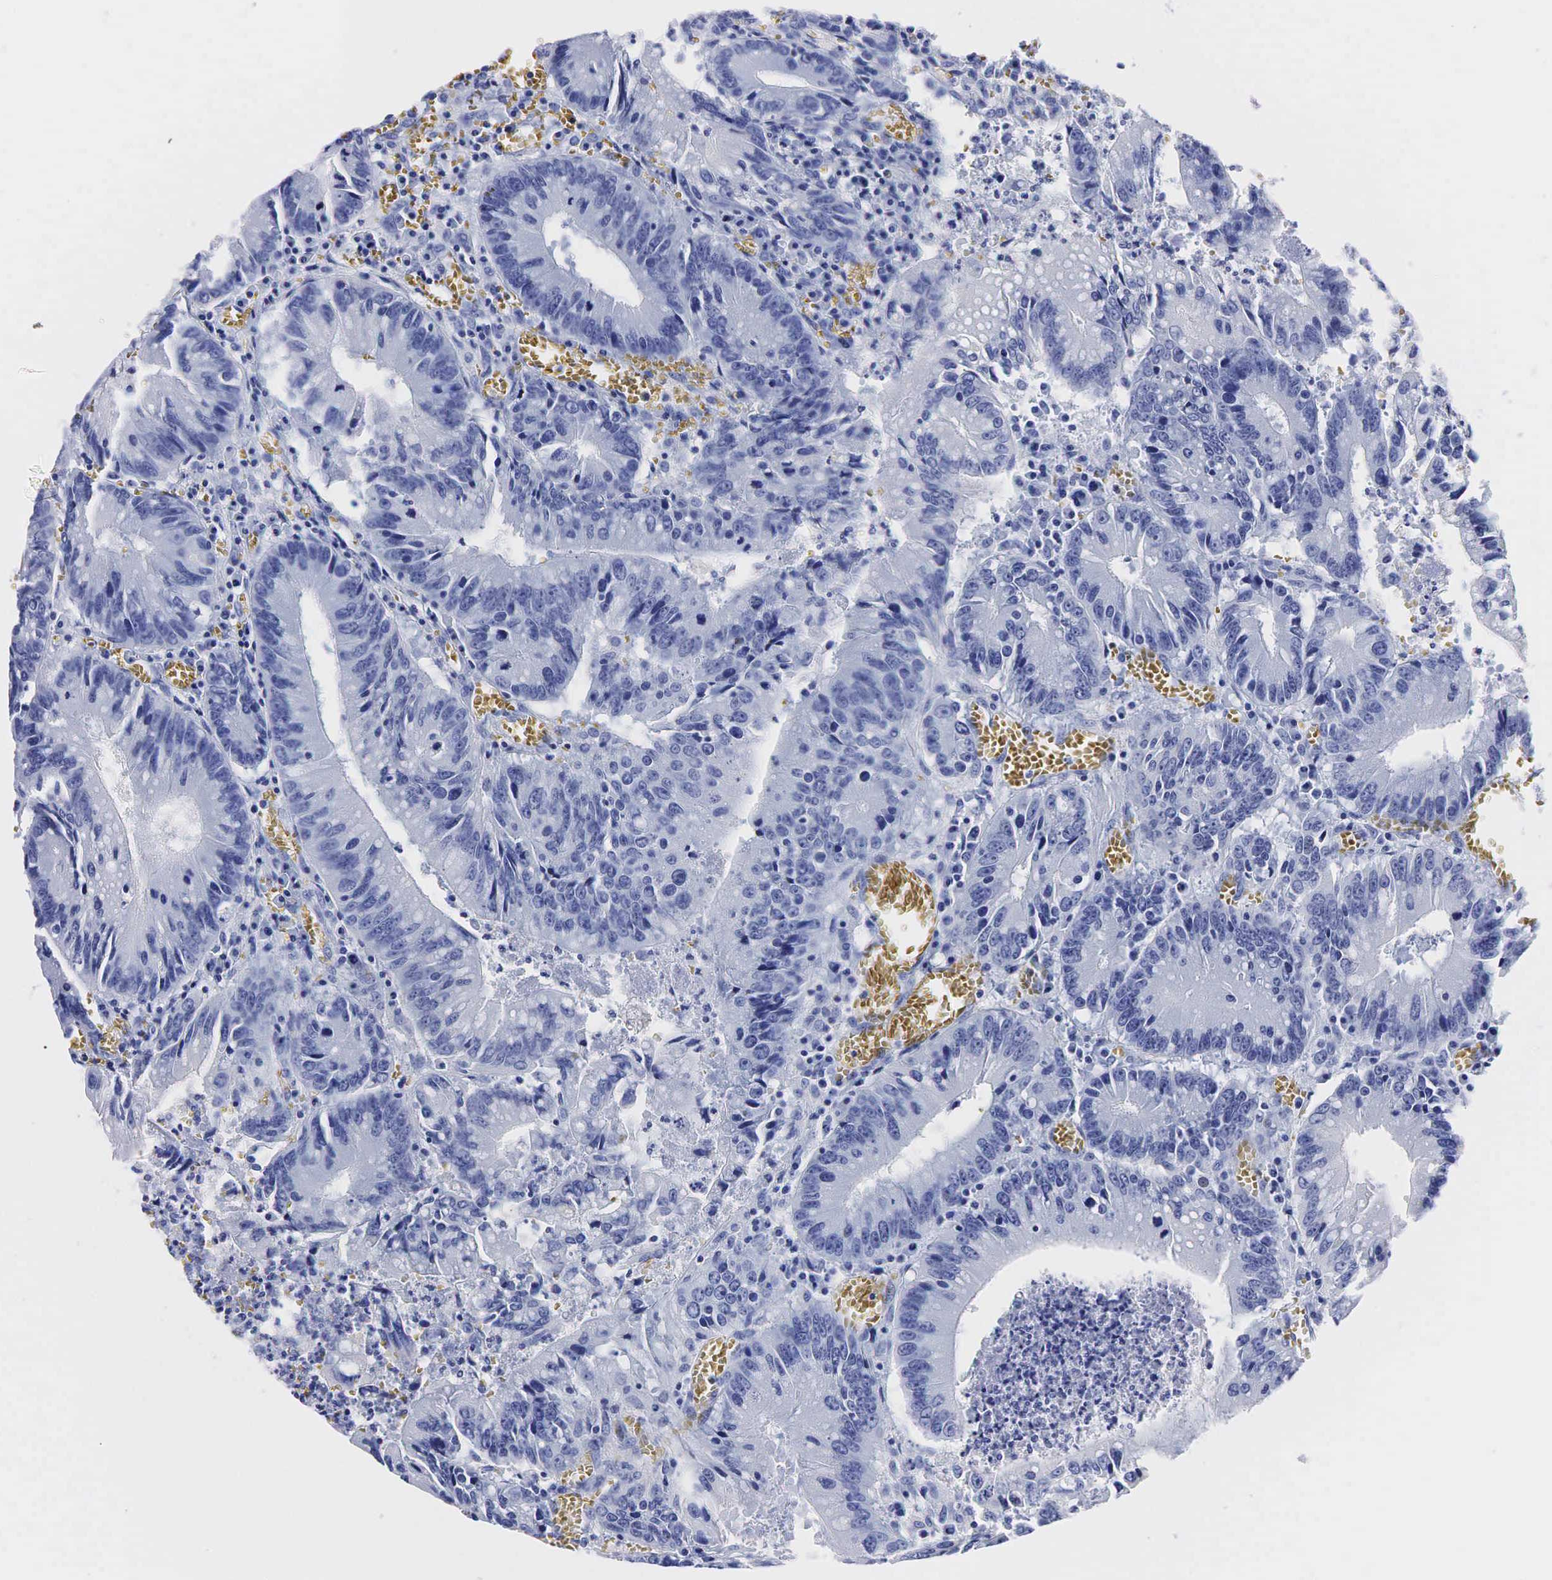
{"staining": {"intensity": "negative", "quantity": "none", "location": "none"}, "tissue": "colorectal cancer", "cell_type": "Tumor cells", "image_type": "cancer", "snomed": [{"axis": "morphology", "description": "Adenocarcinoma, NOS"}, {"axis": "topography", "description": "Rectum"}], "caption": "Micrograph shows no significant protein positivity in tumor cells of colorectal adenocarcinoma.", "gene": "TG", "patient": {"sex": "female", "age": 81}}